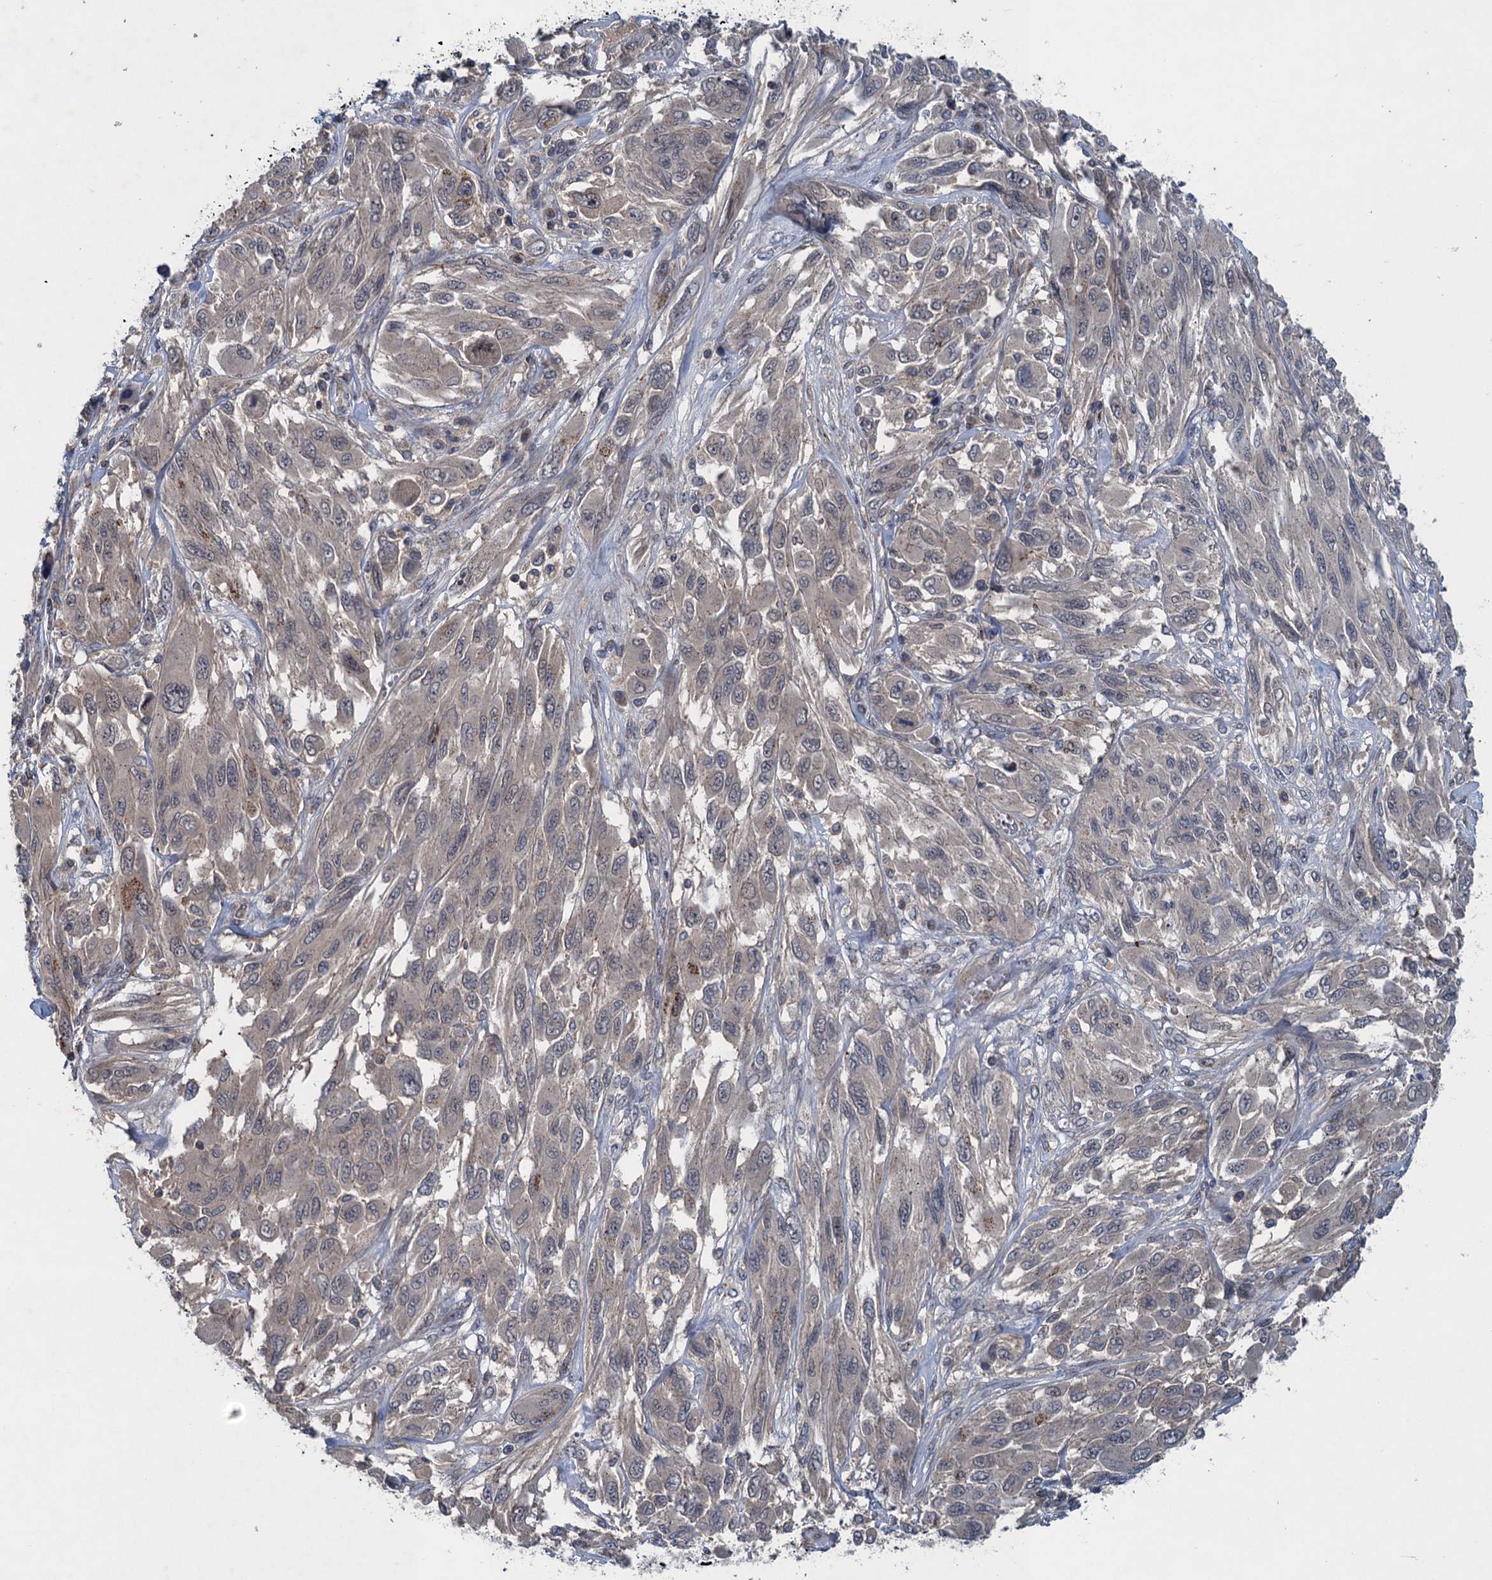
{"staining": {"intensity": "negative", "quantity": "none", "location": "none"}, "tissue": "melanoma", "cell_type": "Tumor cells", "image_type": "cancer", "snomed": [{"axis": "morphology", "description": "Malignant melanoma, NOS"}, {"axis": "topography", "description": "Skin"}], "caption": "IHC of melanoma displays no expression in tumor cells.", "gene": "RNF165", "patient": {"sex": "female", "age": 91}}